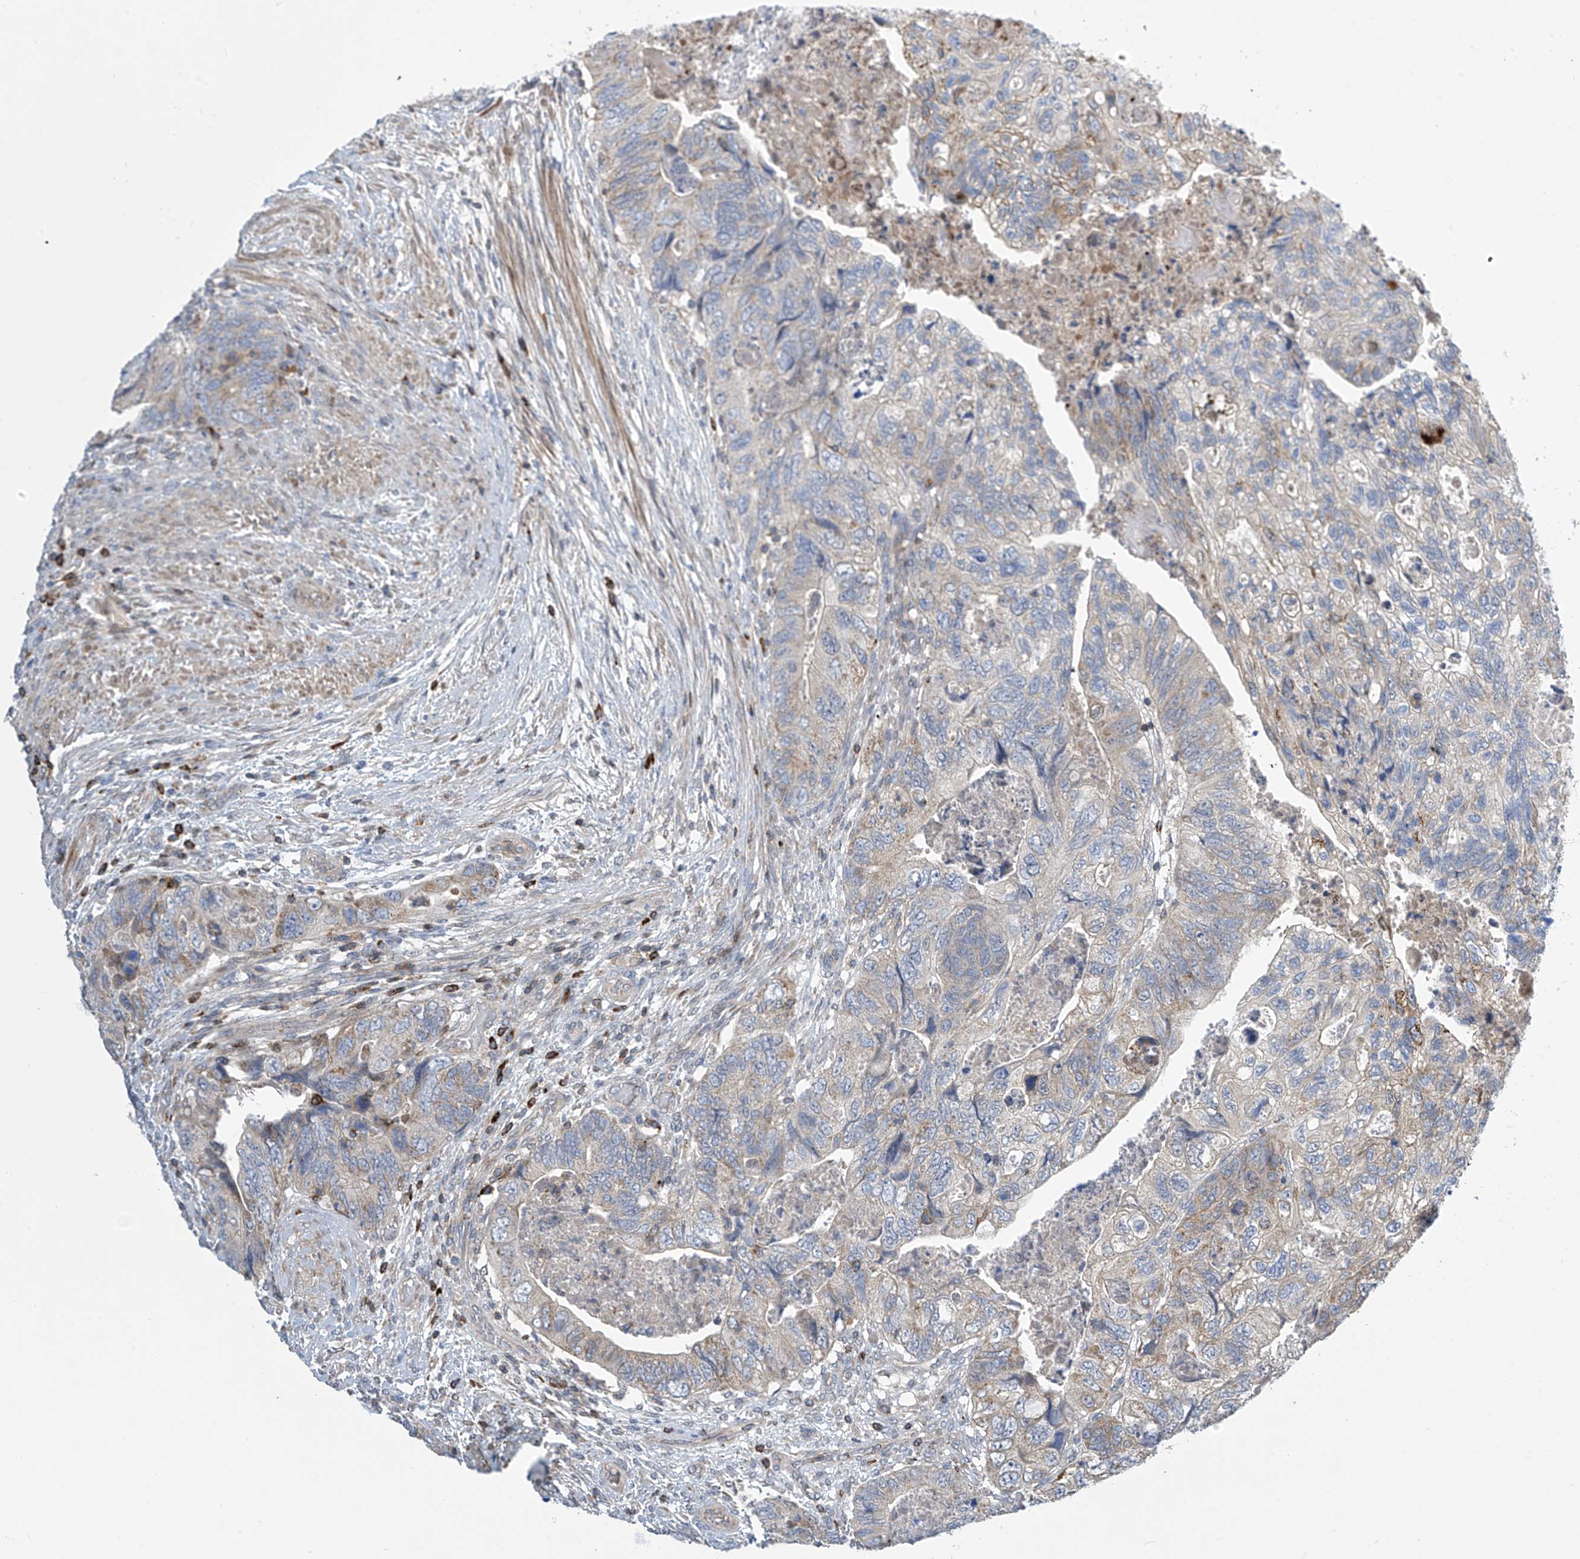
{"staining": {"intensity": "weak", "quantity": "<25%", "location": "cytoplasmic/membranous"}, "tissue": "colorectal cancer", "cell_type": "Tumor cells", "image_type": "cancer", "snomed": [{"axis": "morphology", "description": "Adenocarcinoma, NOS"}, {"axis": "topography", "description": "Rectum"}], "caption": "Micrograph shows no protein expression in tumor cells of colorectal adenocarcinoma tissue.", "gene": "IBA57", "patient": {"sex": "male", "age": 63}}